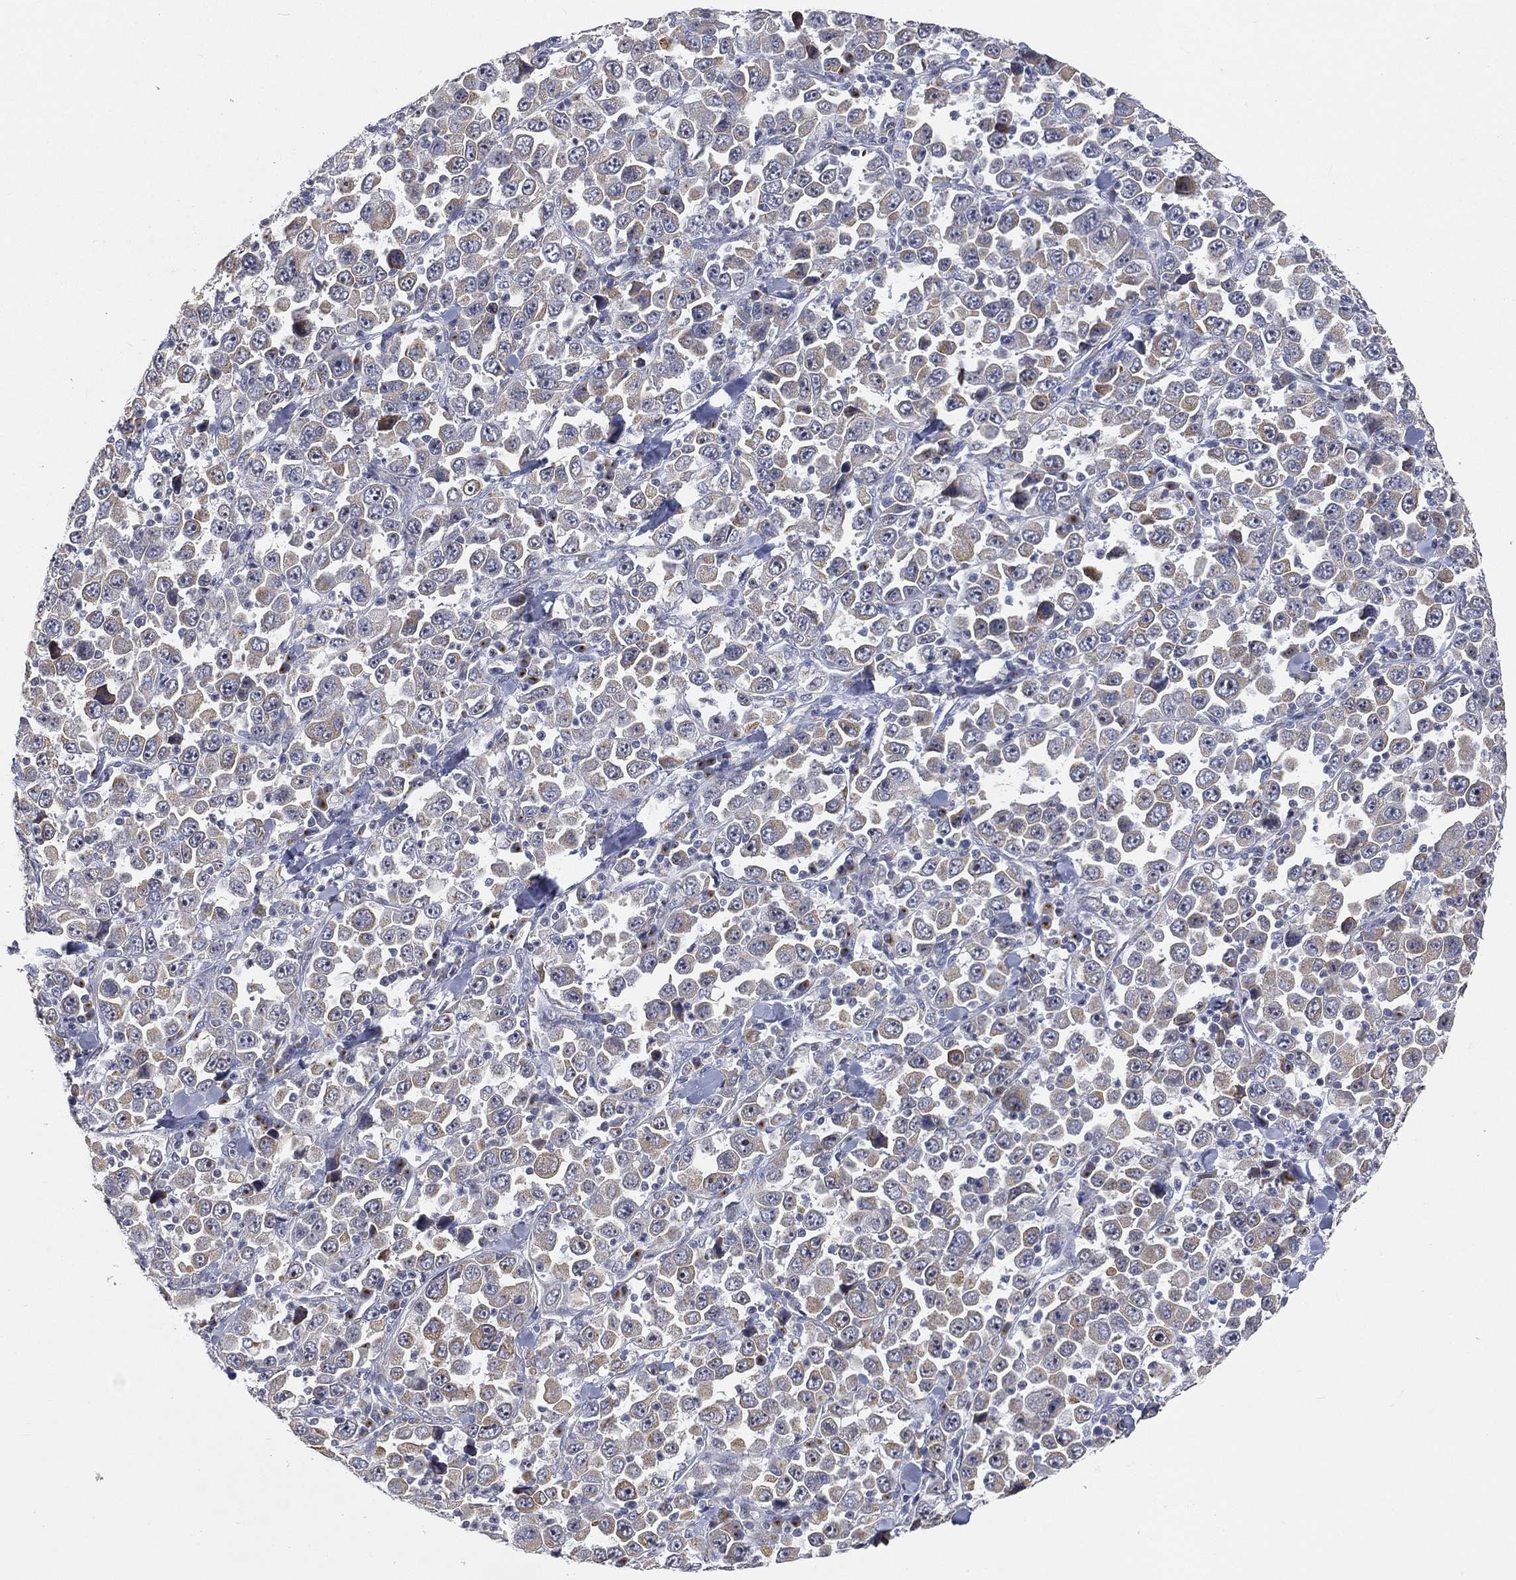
{"staining": {"intensity": "weak", "quantity": "25%-75%", "location": "cytoplasmic/membranous"}, "tissue": "stomach cancer", "cell_type": "Tumor cells", "image_type": "cancer", "snomed": [{"axis": "morphology", "description": "Normal tissue, NOS"}, {"axis": "morphology", "description": "Adenocarcinoma, NOS"}, {"axis": "topography", "description": "Stomach, upper"}, {"axis": "topography", "description": "Stomach"}], "caption": "There is low levels of weak cytoplasmic/membranous staining in tumor cells of stomach cancer (adenocarcinoma), as demonstrated by immunohistochemical staining (brown color).", "gene": "TICAM1", "patient": {"sex": "male", "age": 59}}